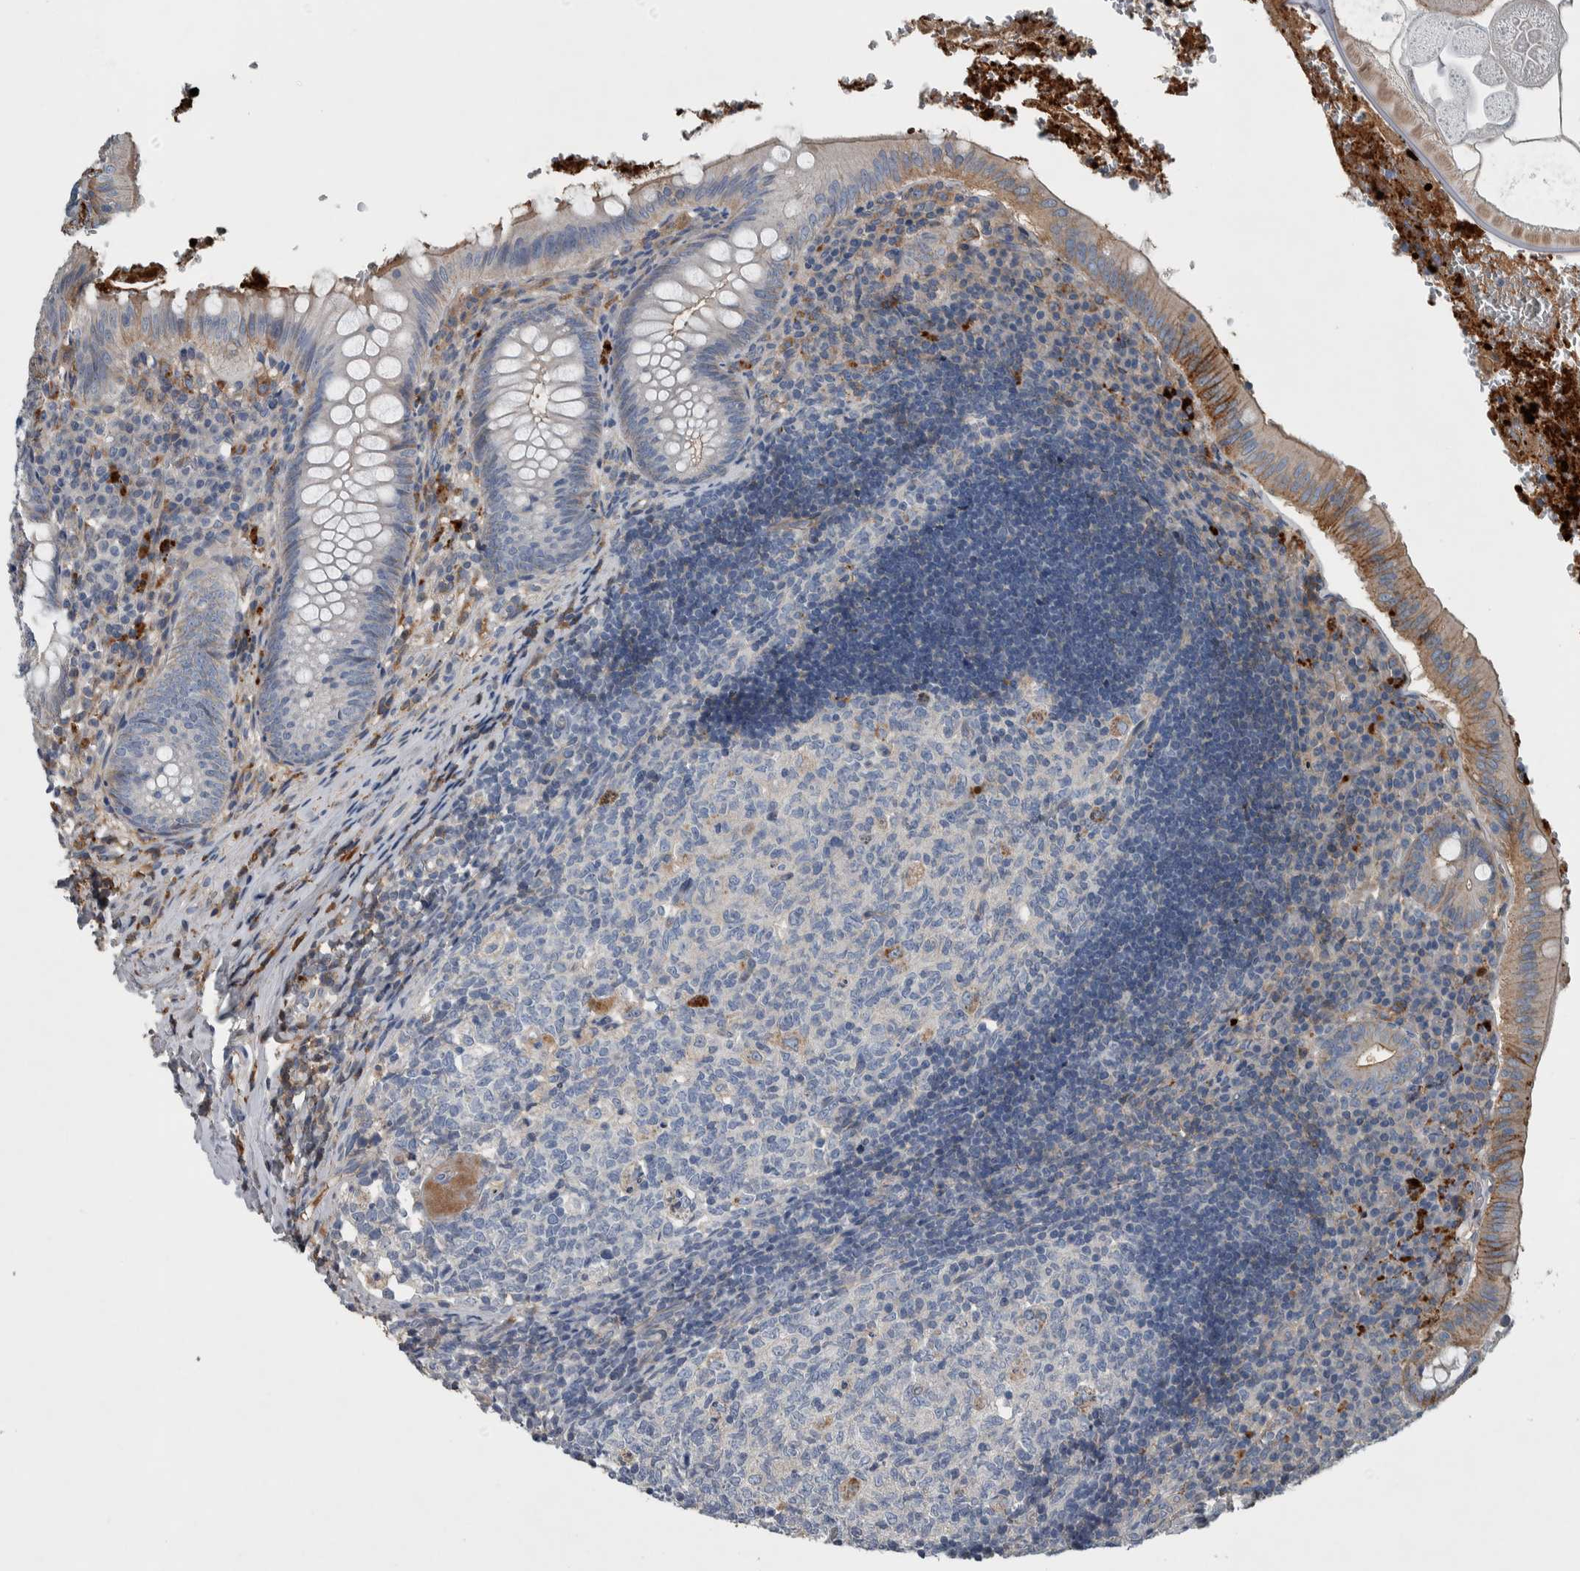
{"staining": {"intensity": "weak", "quantity": "25%-75%", "location": "cytoplasmic/membranous"}, "tissue": "appendix", "cell_type": "Glandular cells", "image_type": "normal", "snomed": [{"axis": "morphology", "description": "Normal tissue, NOS"}, {"axis": "topography", "description": "Appendix"}], "caption": "Immunohistochemistry image of unremarkable human appendix stained for a protein (brown), which demonstrates low levels of weak cytoplasmic/membranous staining in about 25%-75% of glandular cells.", "gene": "SERPINC1", "patient": {"sex": "male", "age": 8}}